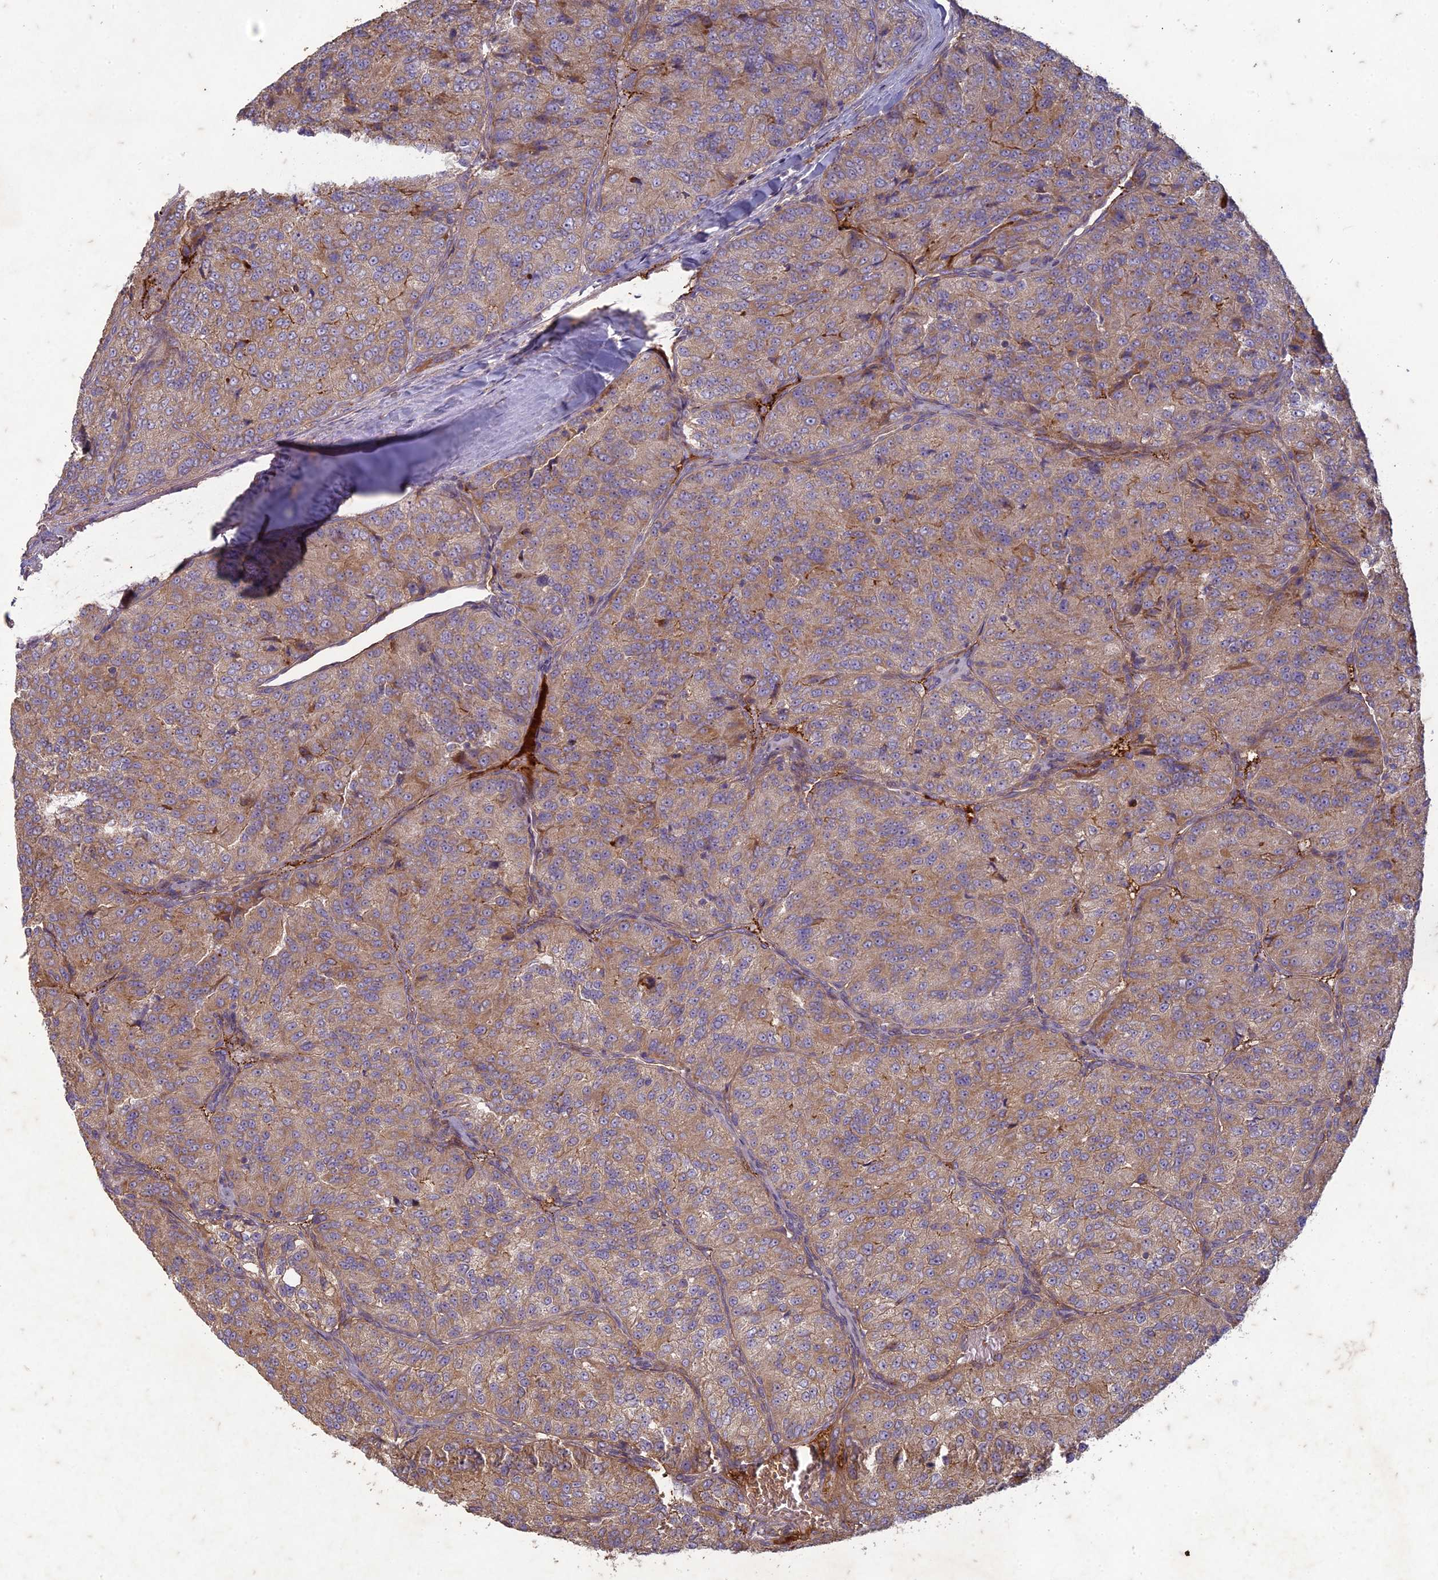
{"staining": {"intensity": "weak", "quantity": ">75%", "location": "cytoplasmic/membranous"}, "tissue": "renal cancer", "cell_type": "Tumor cells", "image_type": "cancer", "snomed": [{"axis": "morphology", "description": "Adenocarcinoma, NOS"}, {"axis": "topography", "description": "Kidney"}], "caption": "IHC (DAB (3,3'-diaminobenzidine)) staining of human renal adenocarcinoma displays weak cytoplasmic/membranous protein expression in about >75% of tumor cells.", "gene": "TCF25", "patient": {"sex": "female", "age": 63}}